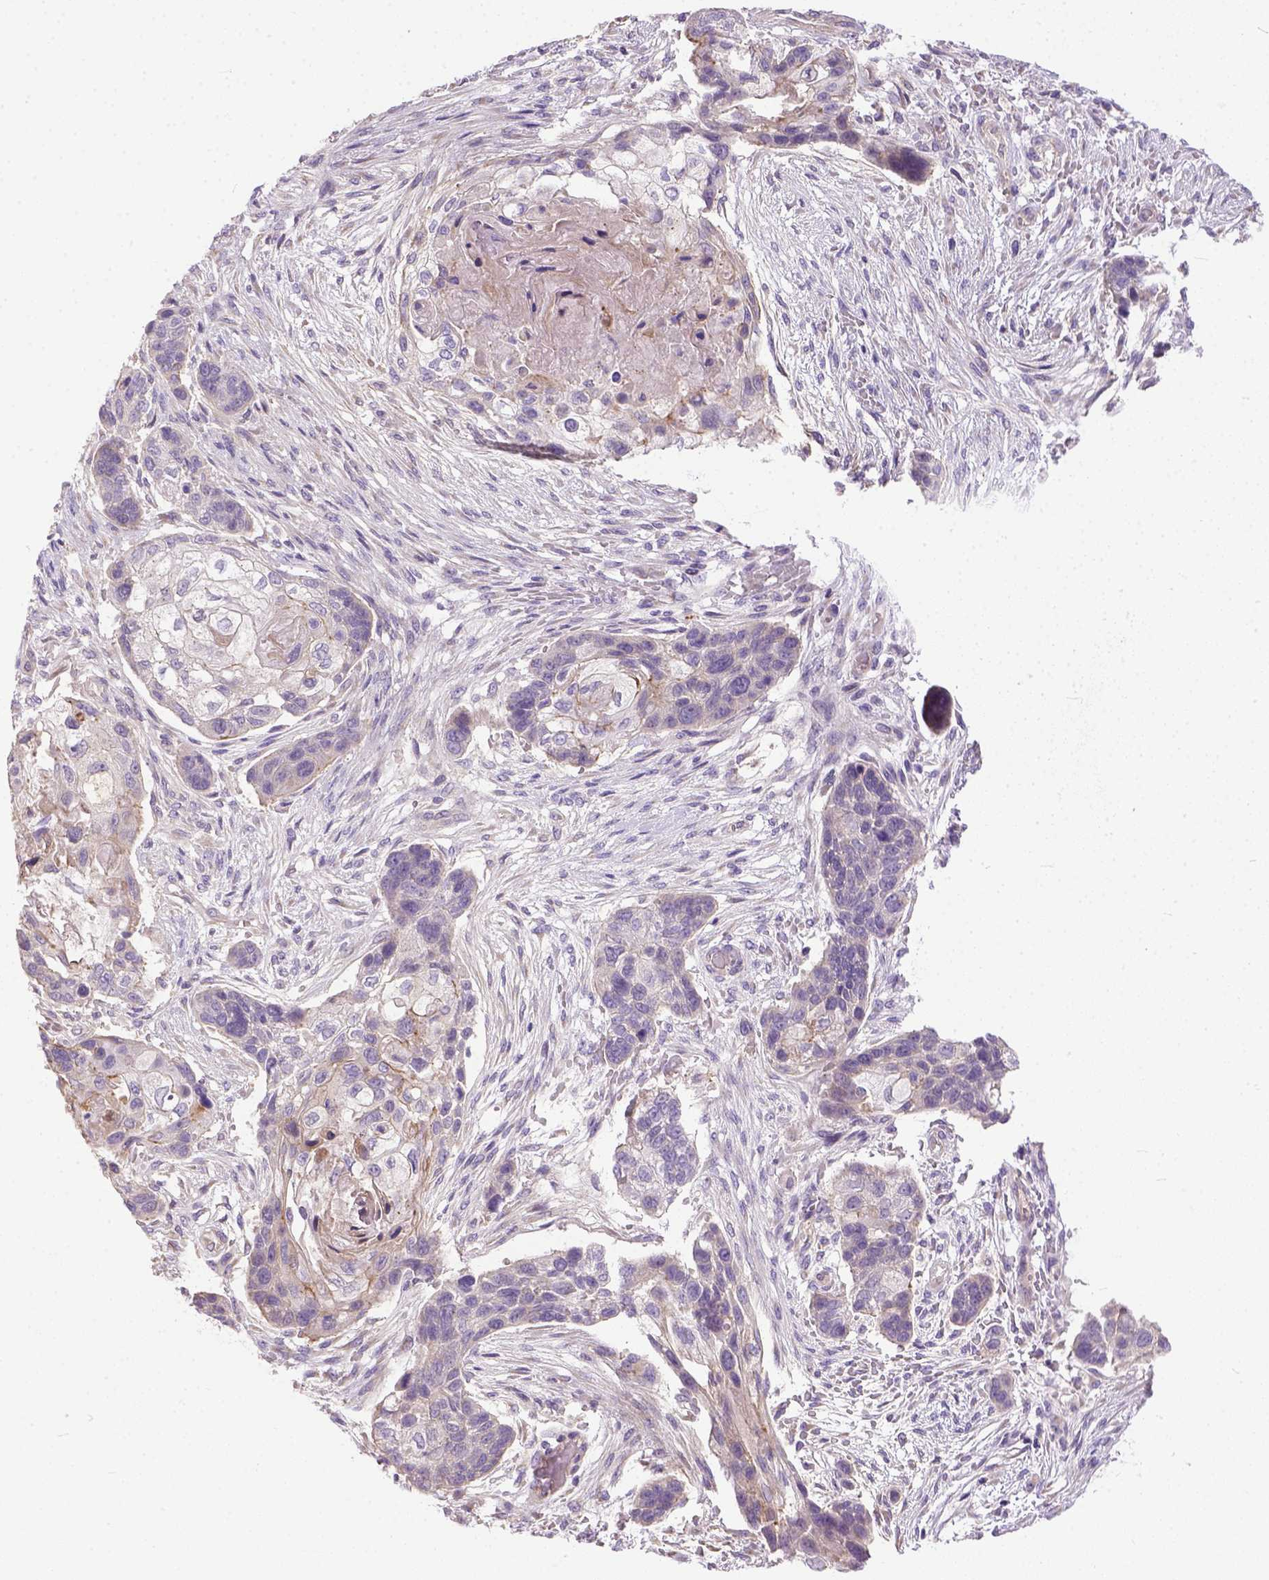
{"staining": {"intensity": "weak", "quantity": "<25%", "location": "cytoplasmic/membranous"}, "tissue": "lung cancer", "cell_type": "Tumor cells", "image_type": "cancer", "snomed": [{"axis": "morphology", "description": "Squamous cell carcinoma, NOS"}, {"axis": "topography", "description": "Lung"}], "caption": "This histopathology image is of lung cancer (squamous cell carcinoma) stained with immunohistochemistry to label a protein in brown with the nuclei are counter-stained blue. There is no positivity in tumor cells. (DAB immunohistochemistry visualized using brightfield microscopy, high magnification).", "gene": "BANF2", "patient": {"sex": "male", "age": 69}}